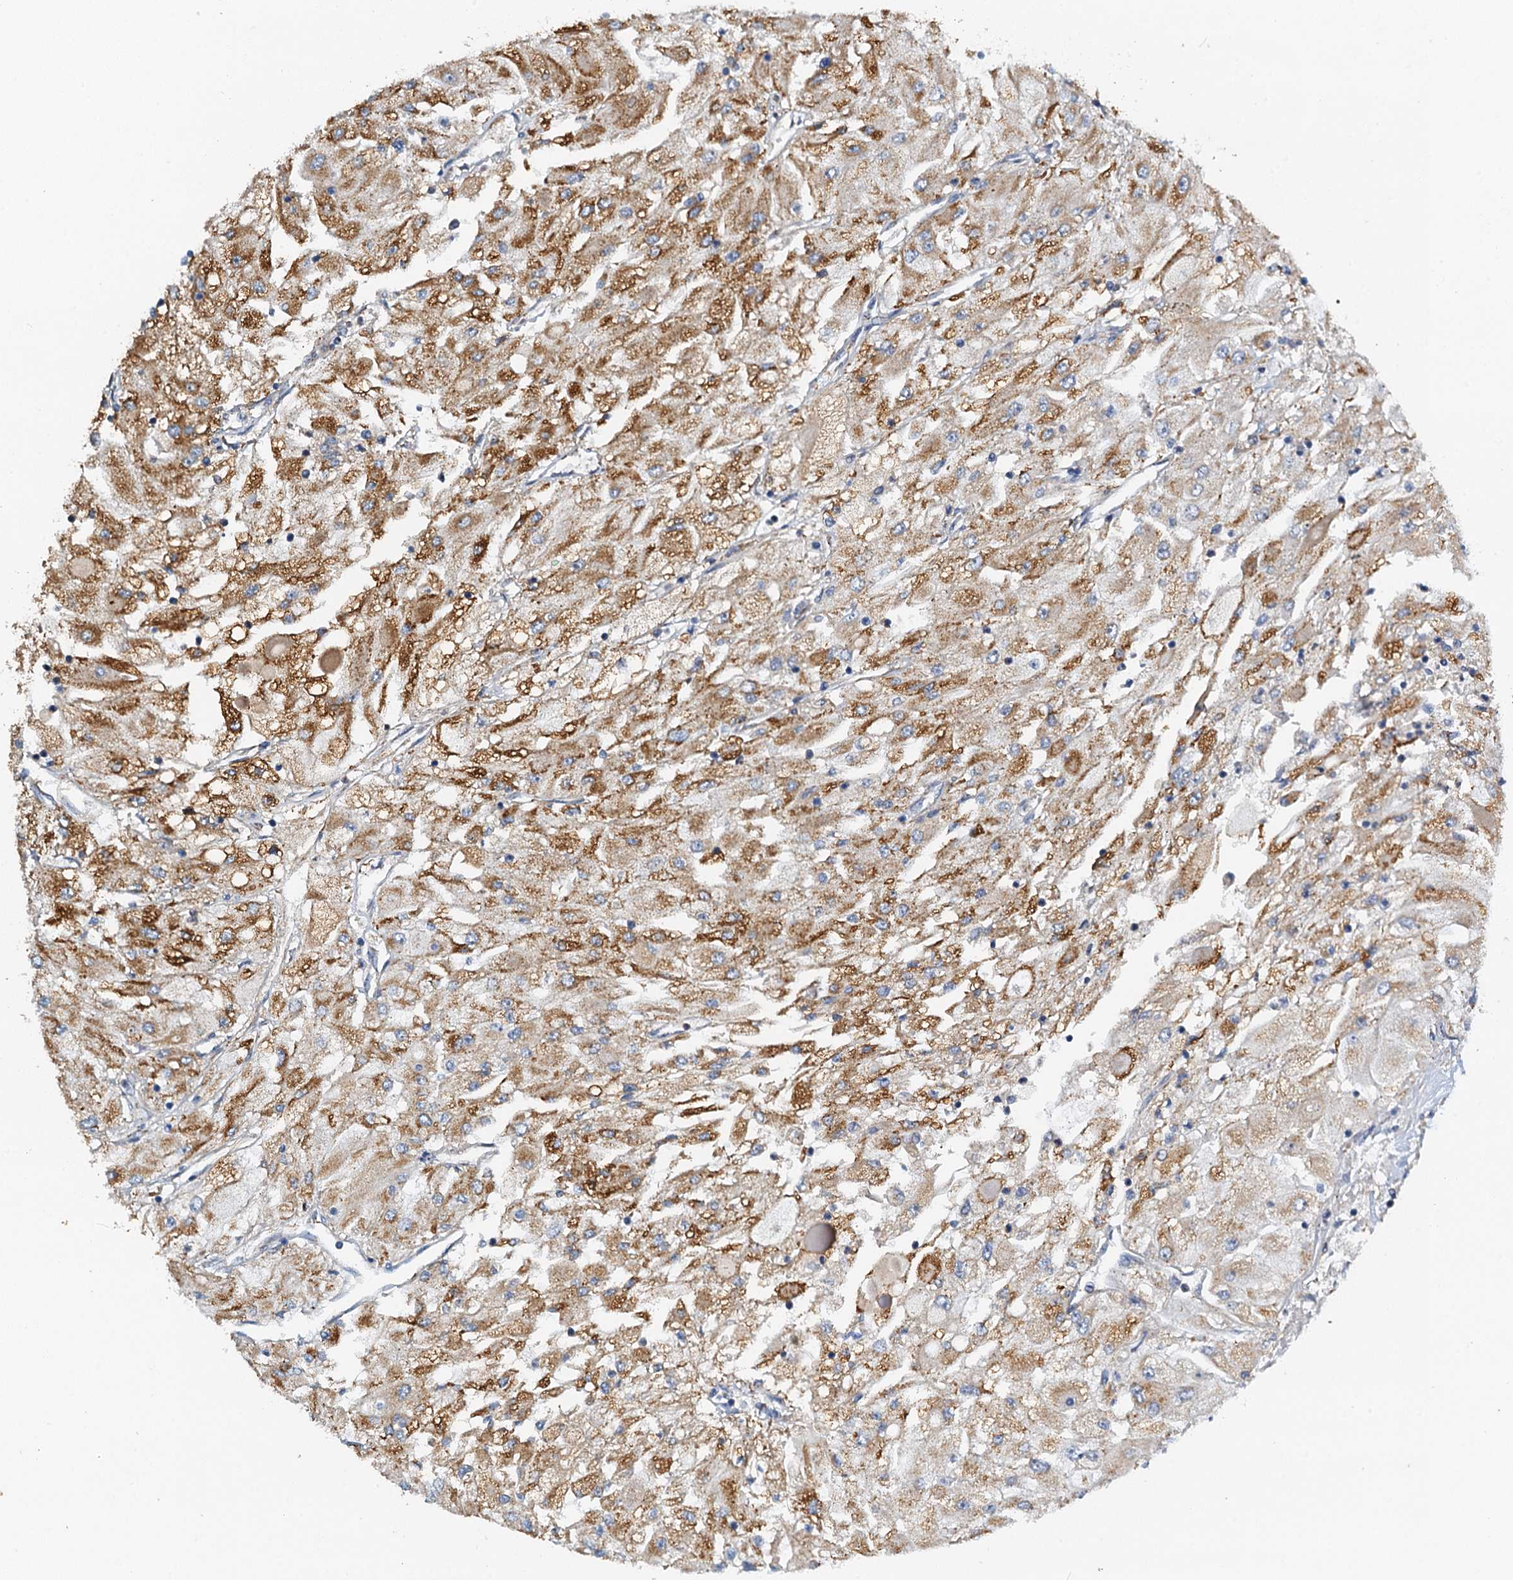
{"staining": {"intensity": "moderate", "quantity": ">75%", "location": "cytoplasmic/membranous"}, "tissue": "renal cancer", "cell_type": "Tumor cells", "image_type": "cancer", "snomed": [{"axis": "morphology", "description": "Adenocarcinoma, NOS"}, {"axis": "topography", "description": "Kidney"}], "caption": "Protein positivity by immunohistochemistry displays moderate cytoplasmic/membranous positivity in about >75% of tumor cells in adenocarcinoma (renal).", "gene": "ZNF606", "patient": {"sex": "male", "age": 80}}